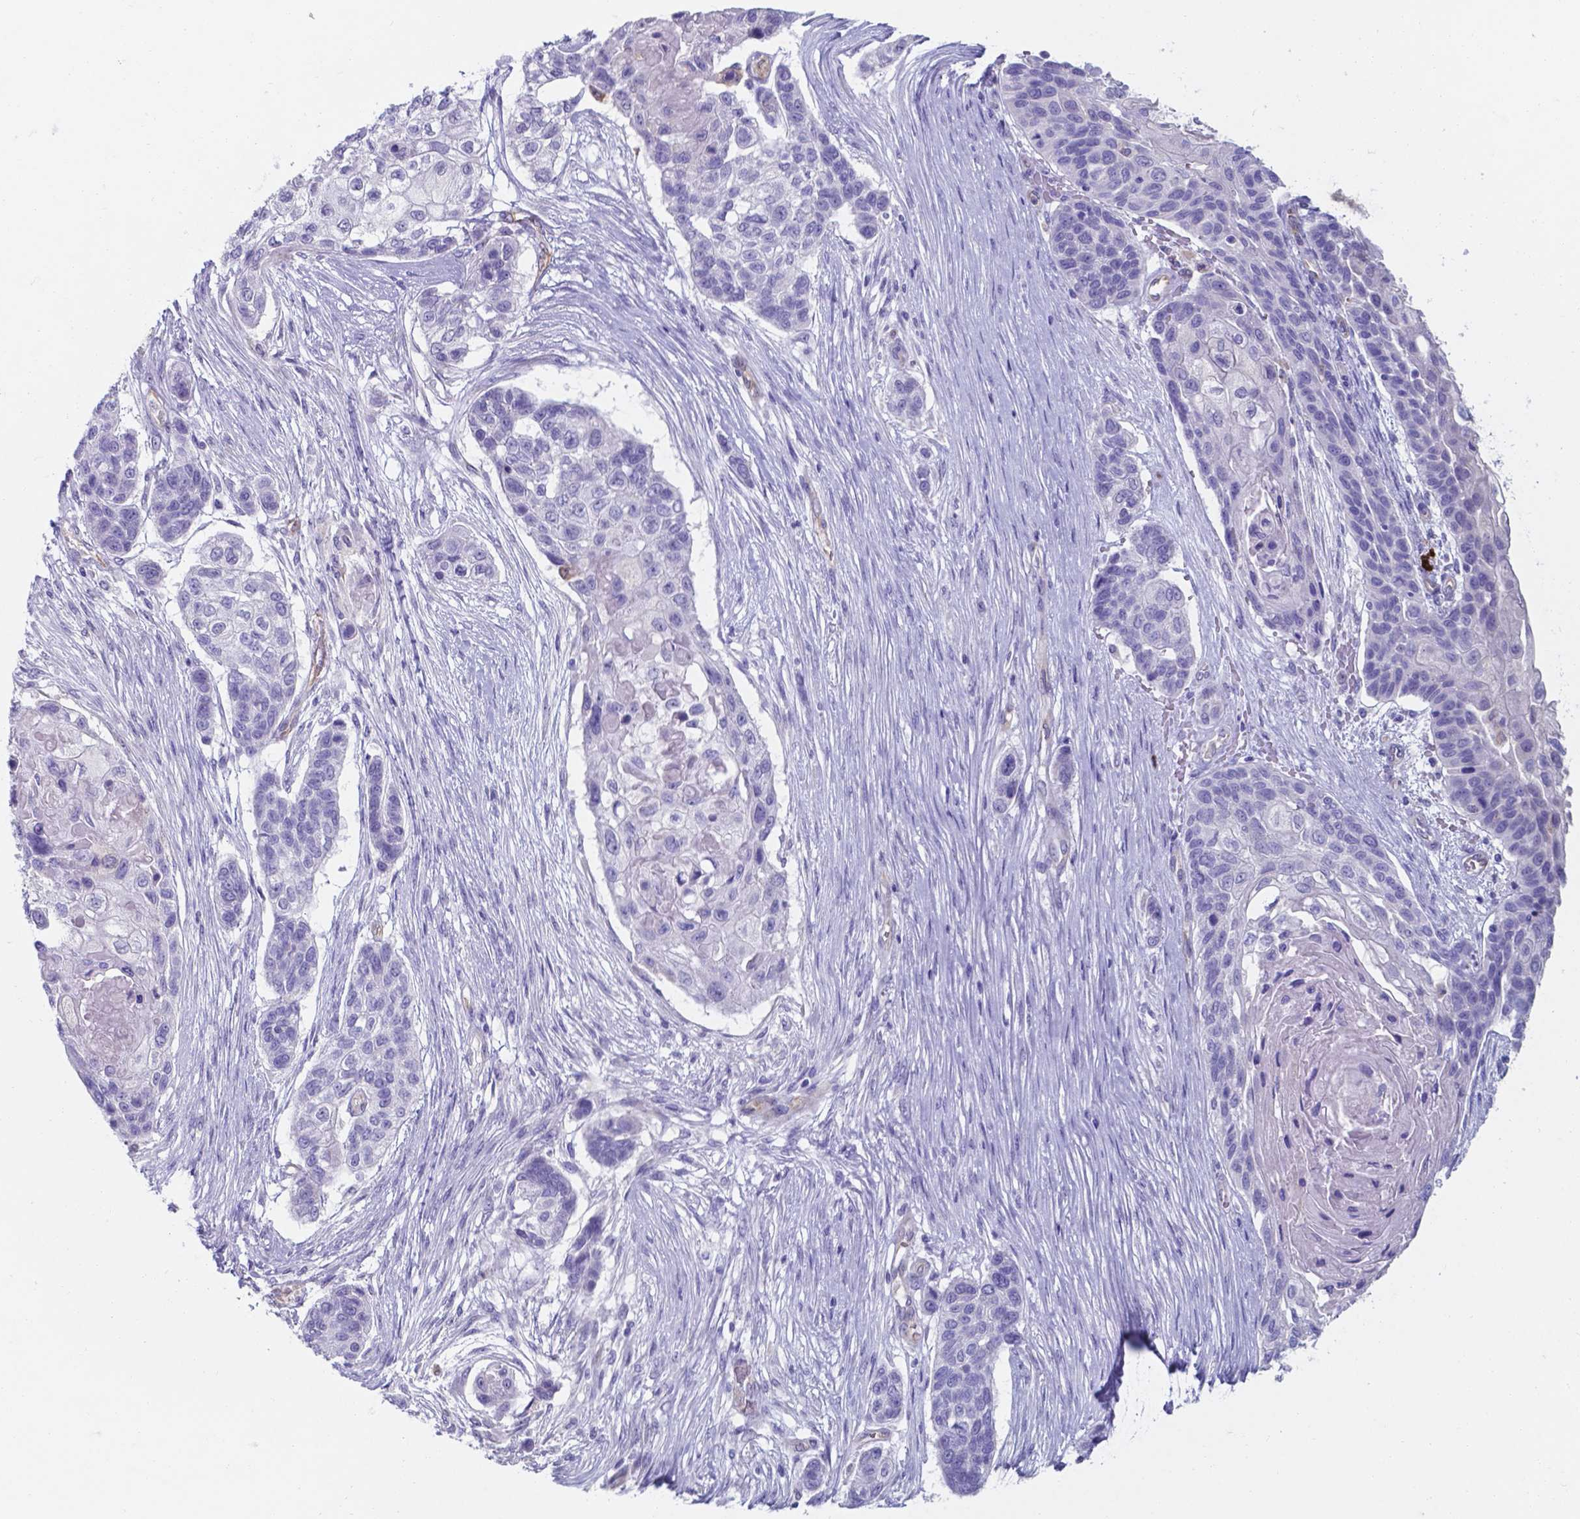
{"staining": {"intensity": "negative", "quantity": "none", "location": "none"}, "tissue": "lung cancer", "cell_type": "Tumor cells", "image_type": "cancer", "snomed": [{"axis": "morphology", "description": "Squamous cell carcinoma, NOS"}, {"axis": "topography", "description": "Lung"}], "caption": "High power microscopy photomicrograph of an immunohistochemistry photomicrograph of lung cancer, revealing no significant staining in tumor cells. The staining is performed using DAB brown chromogen with nuclei counter-stained in using hematoxylin.", "gene": "UBE2J1", "patient": {"sex": "male", "age": 69}}